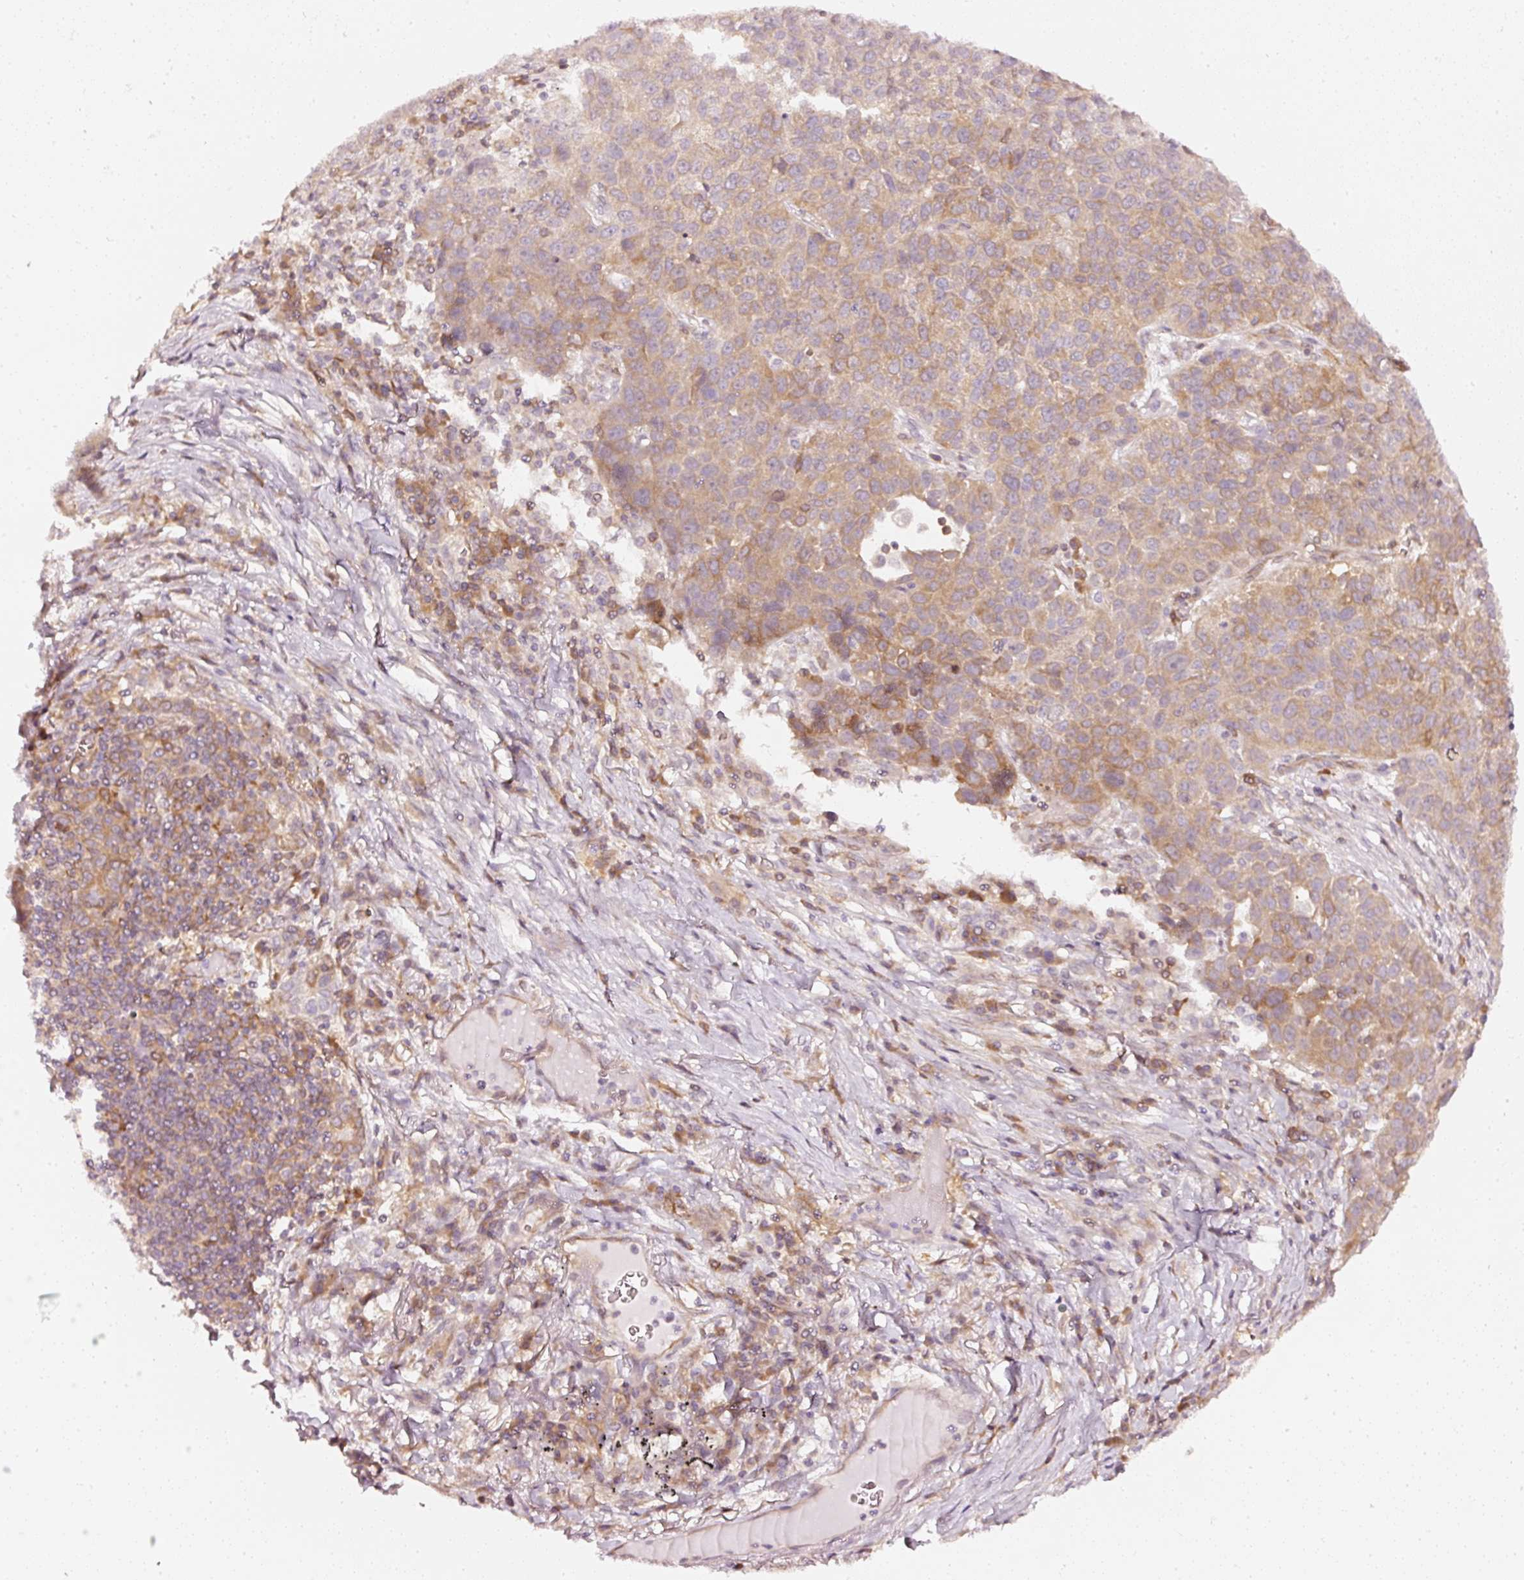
{"staining": {"intensity": "moderate", "quantity": "25%-75%", "location": "cytoplasmic/membranous"}, "tissue": "lung cancer", "cell_type": "Tumor cells", "image_type": "cancer", "snomed": [{"axis": "morphology", "description": "Squamous cell carcinoma, NOS"}, {"axis": "topography", "description": "Lung"}], "caption": "Lung cancer (squamous cell carcinoma) stained with a protein marker displays moderate staining in tumor cells.", "gene": "ASMTL", "patient": {"sex": "male", "age": 76}}